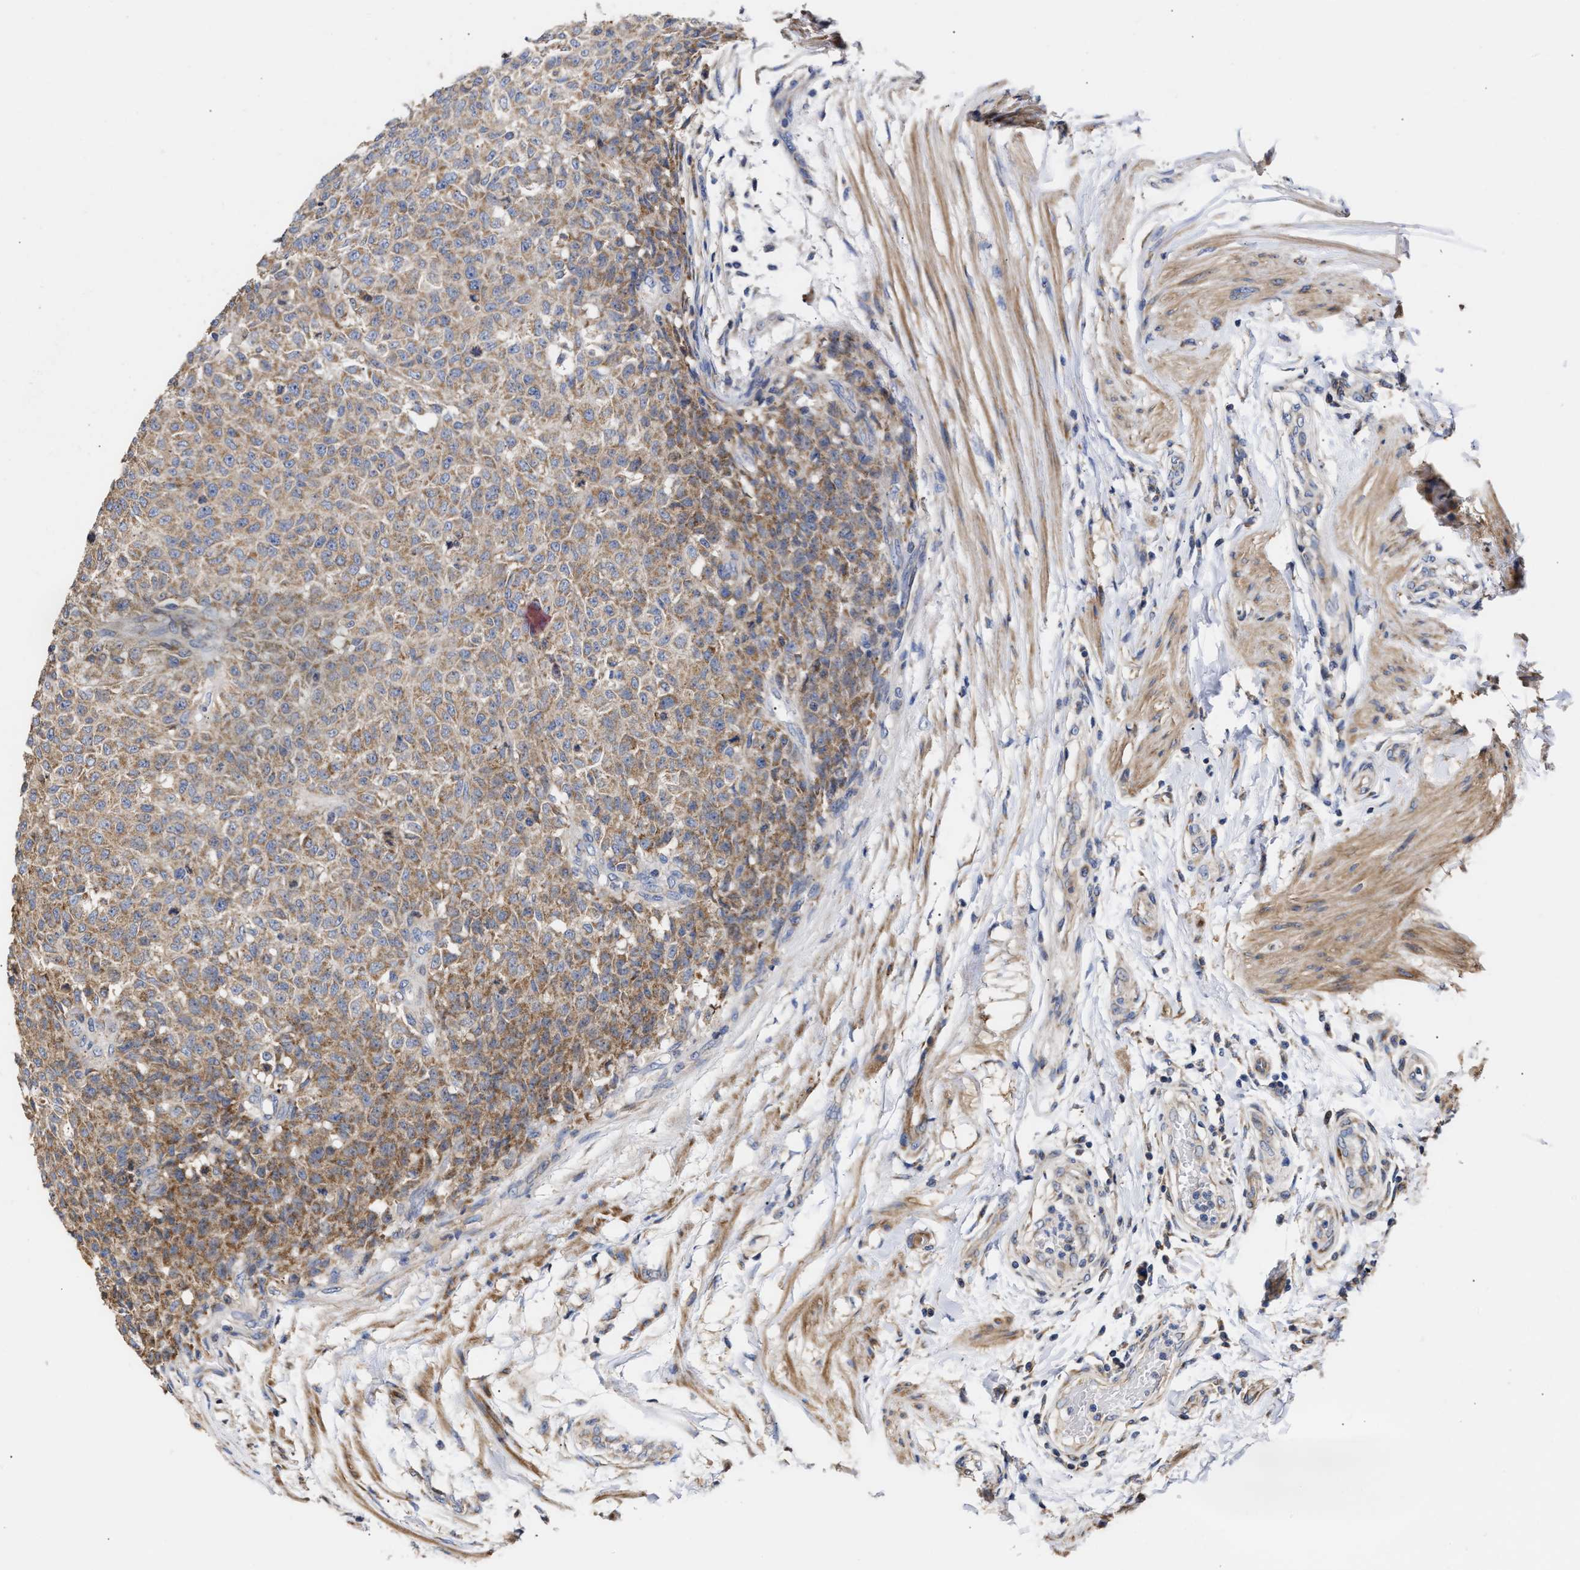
{"staining": {"intensity": "moderate", "quantity": ">75%", "location": "cytoplasmic/membranous"}, "tissue": "testis cancer", "cell_type": "Tumor cells", "image_type": "cancer", "snomed": [{"axis": "morphology", "description": "Seminoma, NOS"}, {"axis": "topography", "description": "Testis"}], "caption": "The micrograph displays a brown stain indicating the presence of a protein in the cytoplasmic/membranous of tumor cells in testis cancer (seminoma). Immunohistochemistry (ihc) stains the protein in brown and the nuclei are stained blue.", "gene": "MALSU1", "patient": {"sex": "male", "age": 59}}